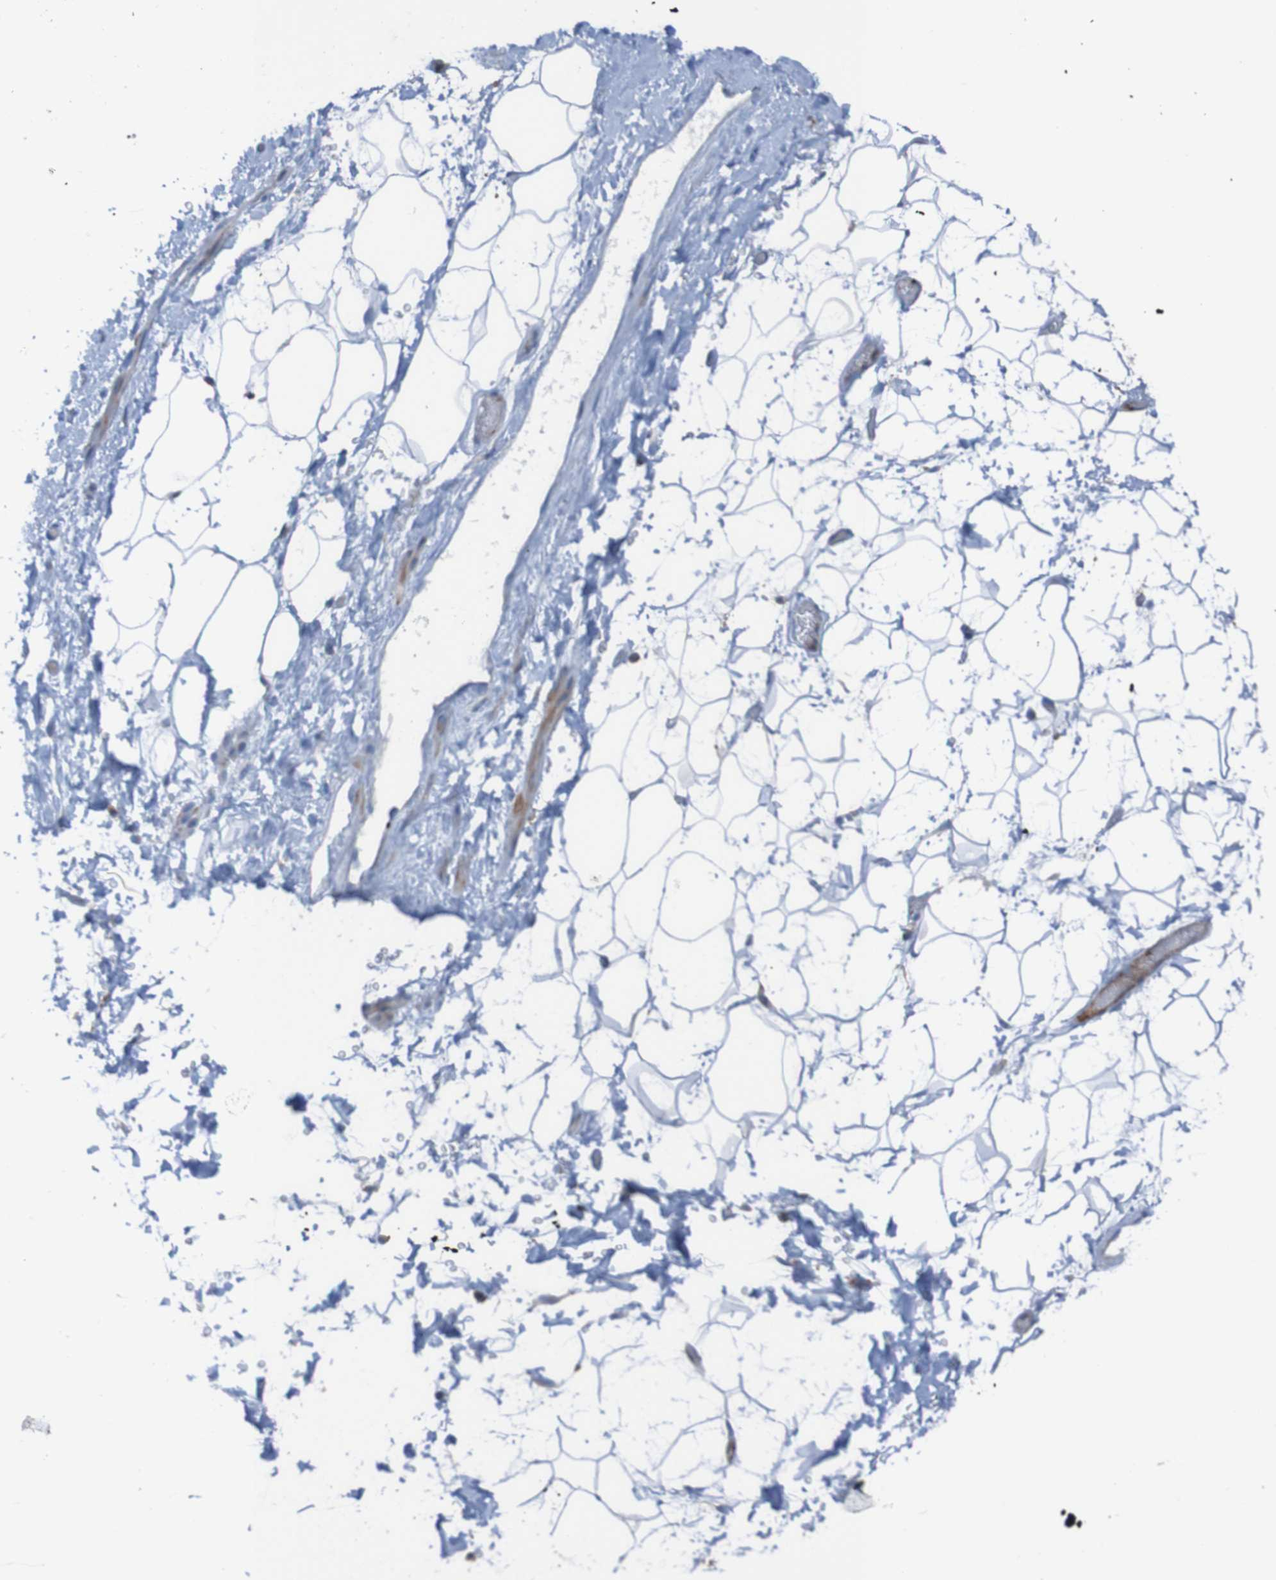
{"staining": {"intensity": "negative", "quantity": "none", "location": "none"}, "tissue": "adipose tissue", "cell_type": "Adipocytes", "image_type": "normal", "snomed": [{"axis": "morphology", "description": "Normal tissue, NOS"}, {"axis": "topography", "description": "Soft tissue"}], "caption": "The histopathology image shows no significant expression in adipocytes of adipose tissue. Nuclei are stained in blue.", "gene": "RNF182", "patient": {"sex": "male", "age": 72}}